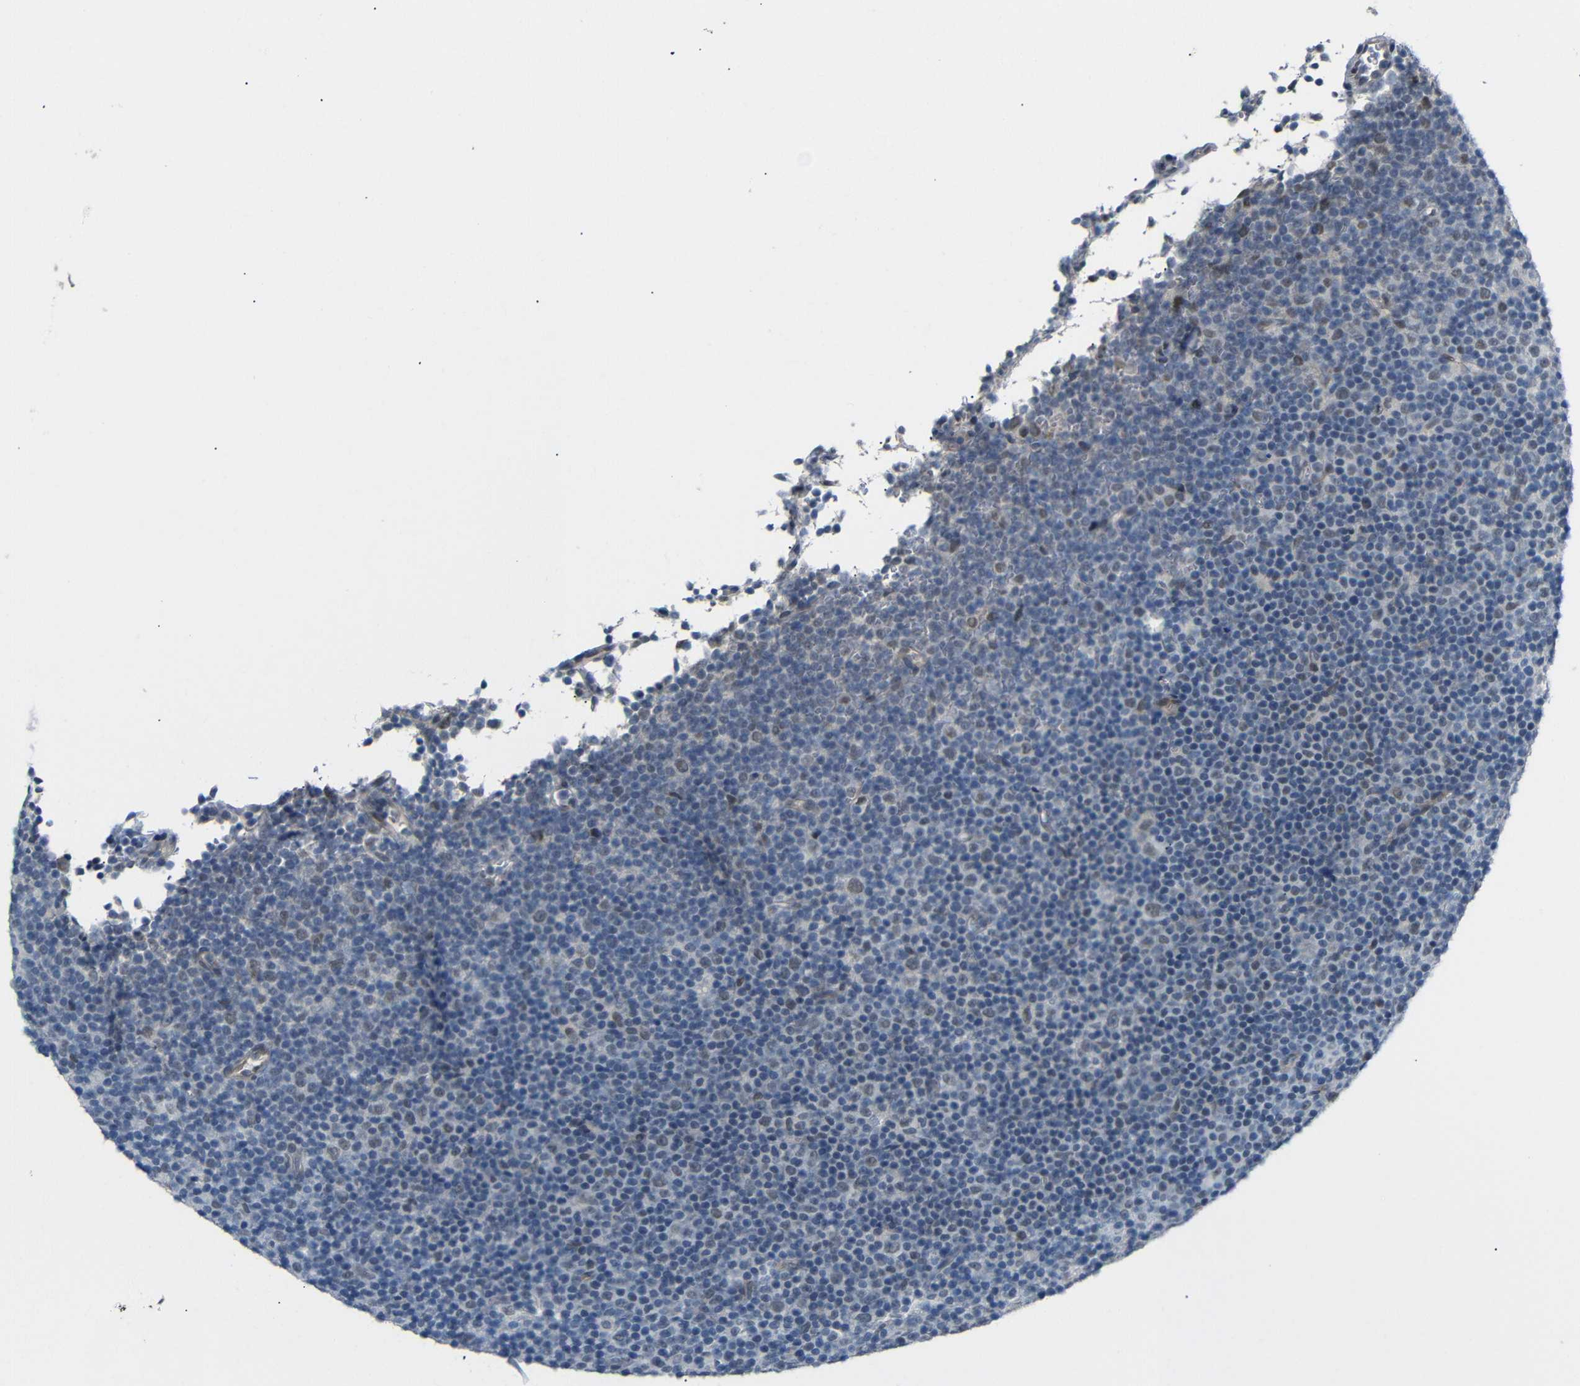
{"staining": {"intensity": "weak", "quantity": "<25%", "location": "nuclear"}, "tissue": "lymphoma", "cell_type": "Tumor cells", "image_type": "cancer", "snomed": [{"axis": "morphology", "description": "Malignant lymphoma, non-Hodgkin's type, Low grade"}, {"axis": "topography", "description": "Lymph node"}], "caption": "The histopathology image demonstrates no staining of tumor cells in low-grade malignant lymphoma, non-Hodgkin's type.", "gene": "GPR158", "patient": {"sex": "female", "age": 67}}